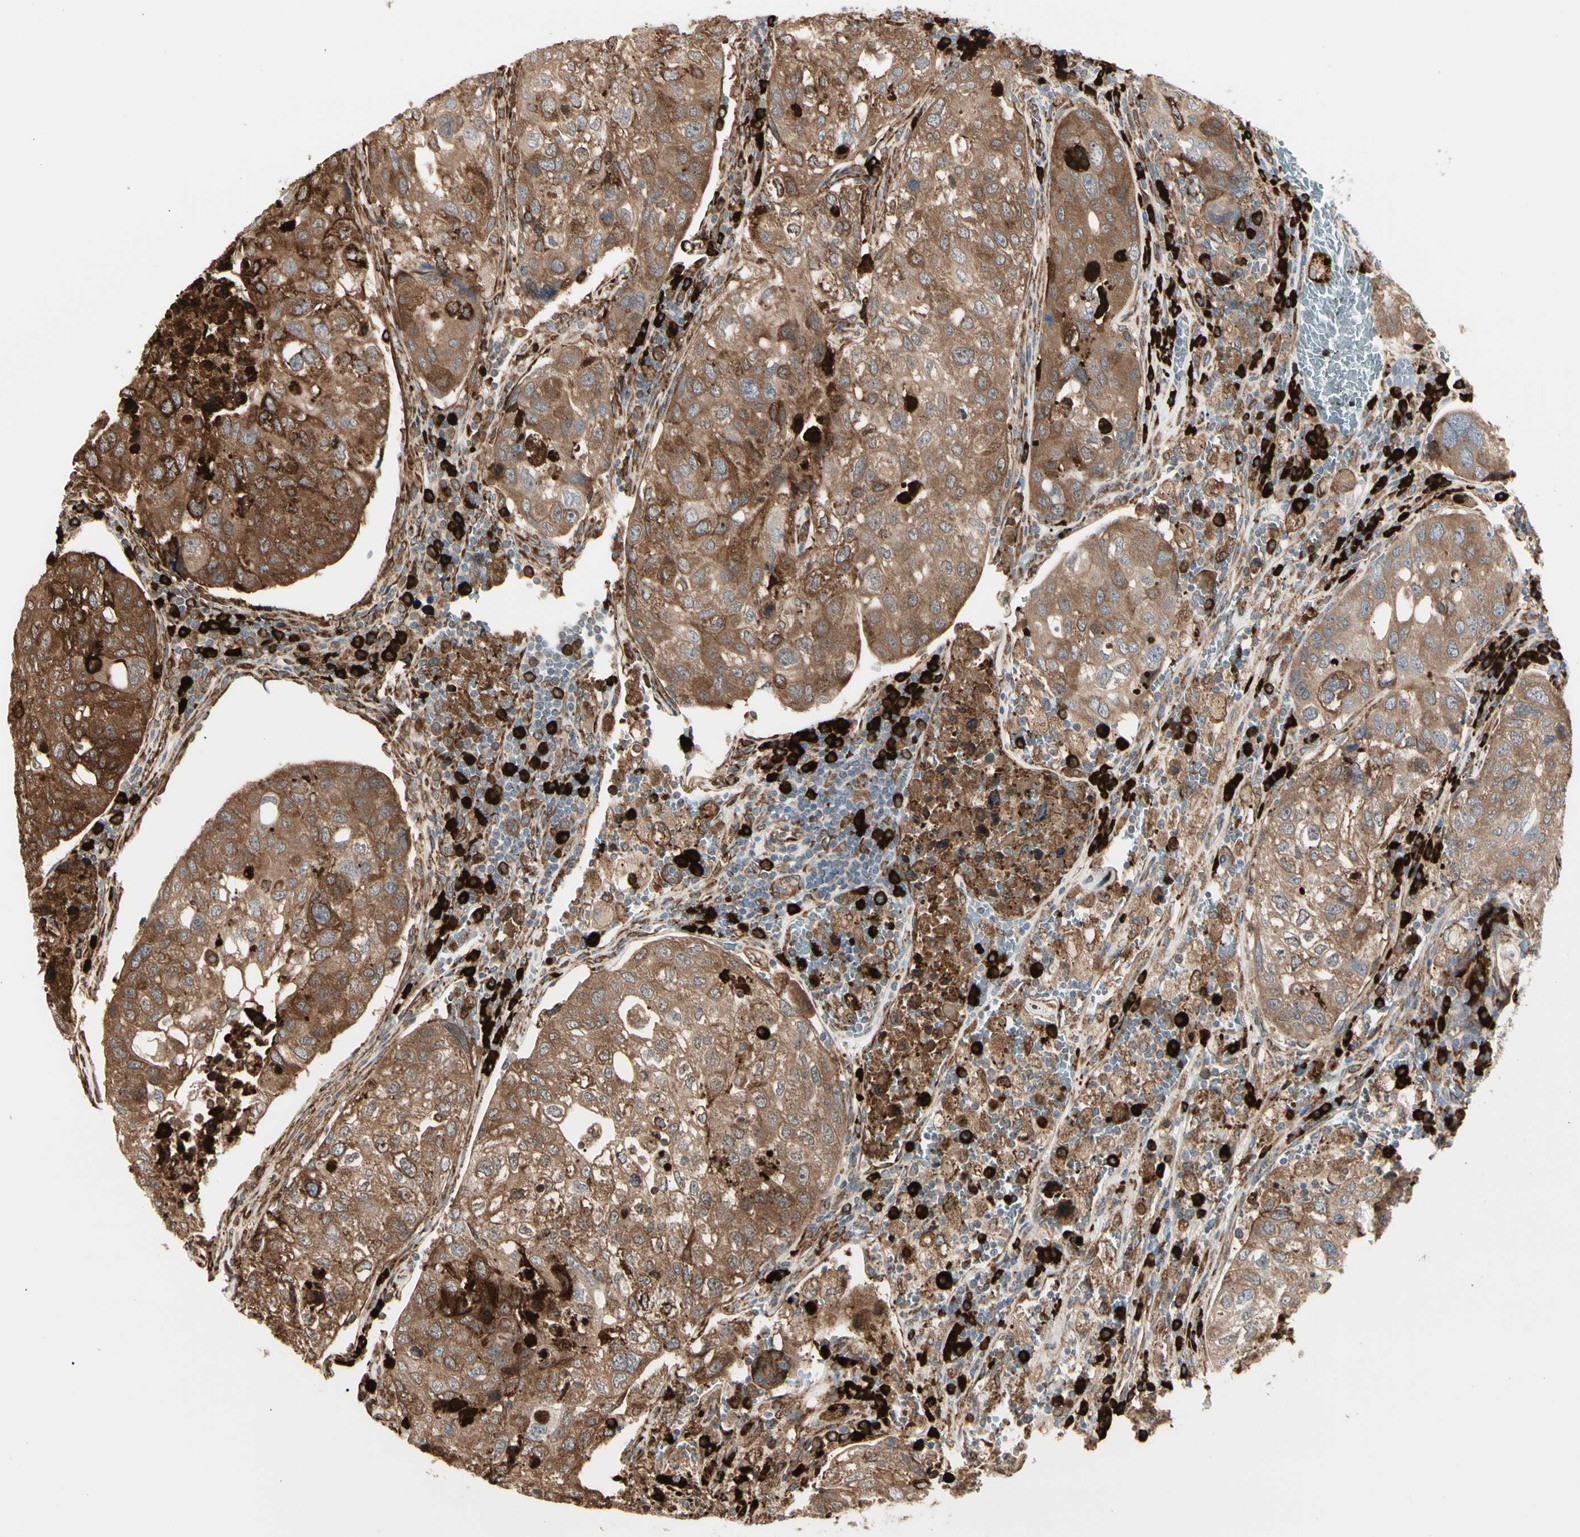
{"staining": {"intensity": "moderate", "quantity": ">75%", "location": "cytoplasmic/membranous"}, "tissue": "urothelial cancer", "cell_type": "Tumor cells", "image_type": "cancer", "snomed": [{"axis": "morphology", "description": "Urothelial carcinoma, High grade"}, {"axis": "topography", "description": "Lymph node"}, {"axis": "topography", "description": "Urinary bladder"}], "caption": "Protein expression analysis of high-grade urothelial carcinoma reveals moderate cytoplasmic/membranous positivity in approximately >75% of tumor cells.", "gene": "HSP90B1", "patient": {"sex": "male", "age": 51}}